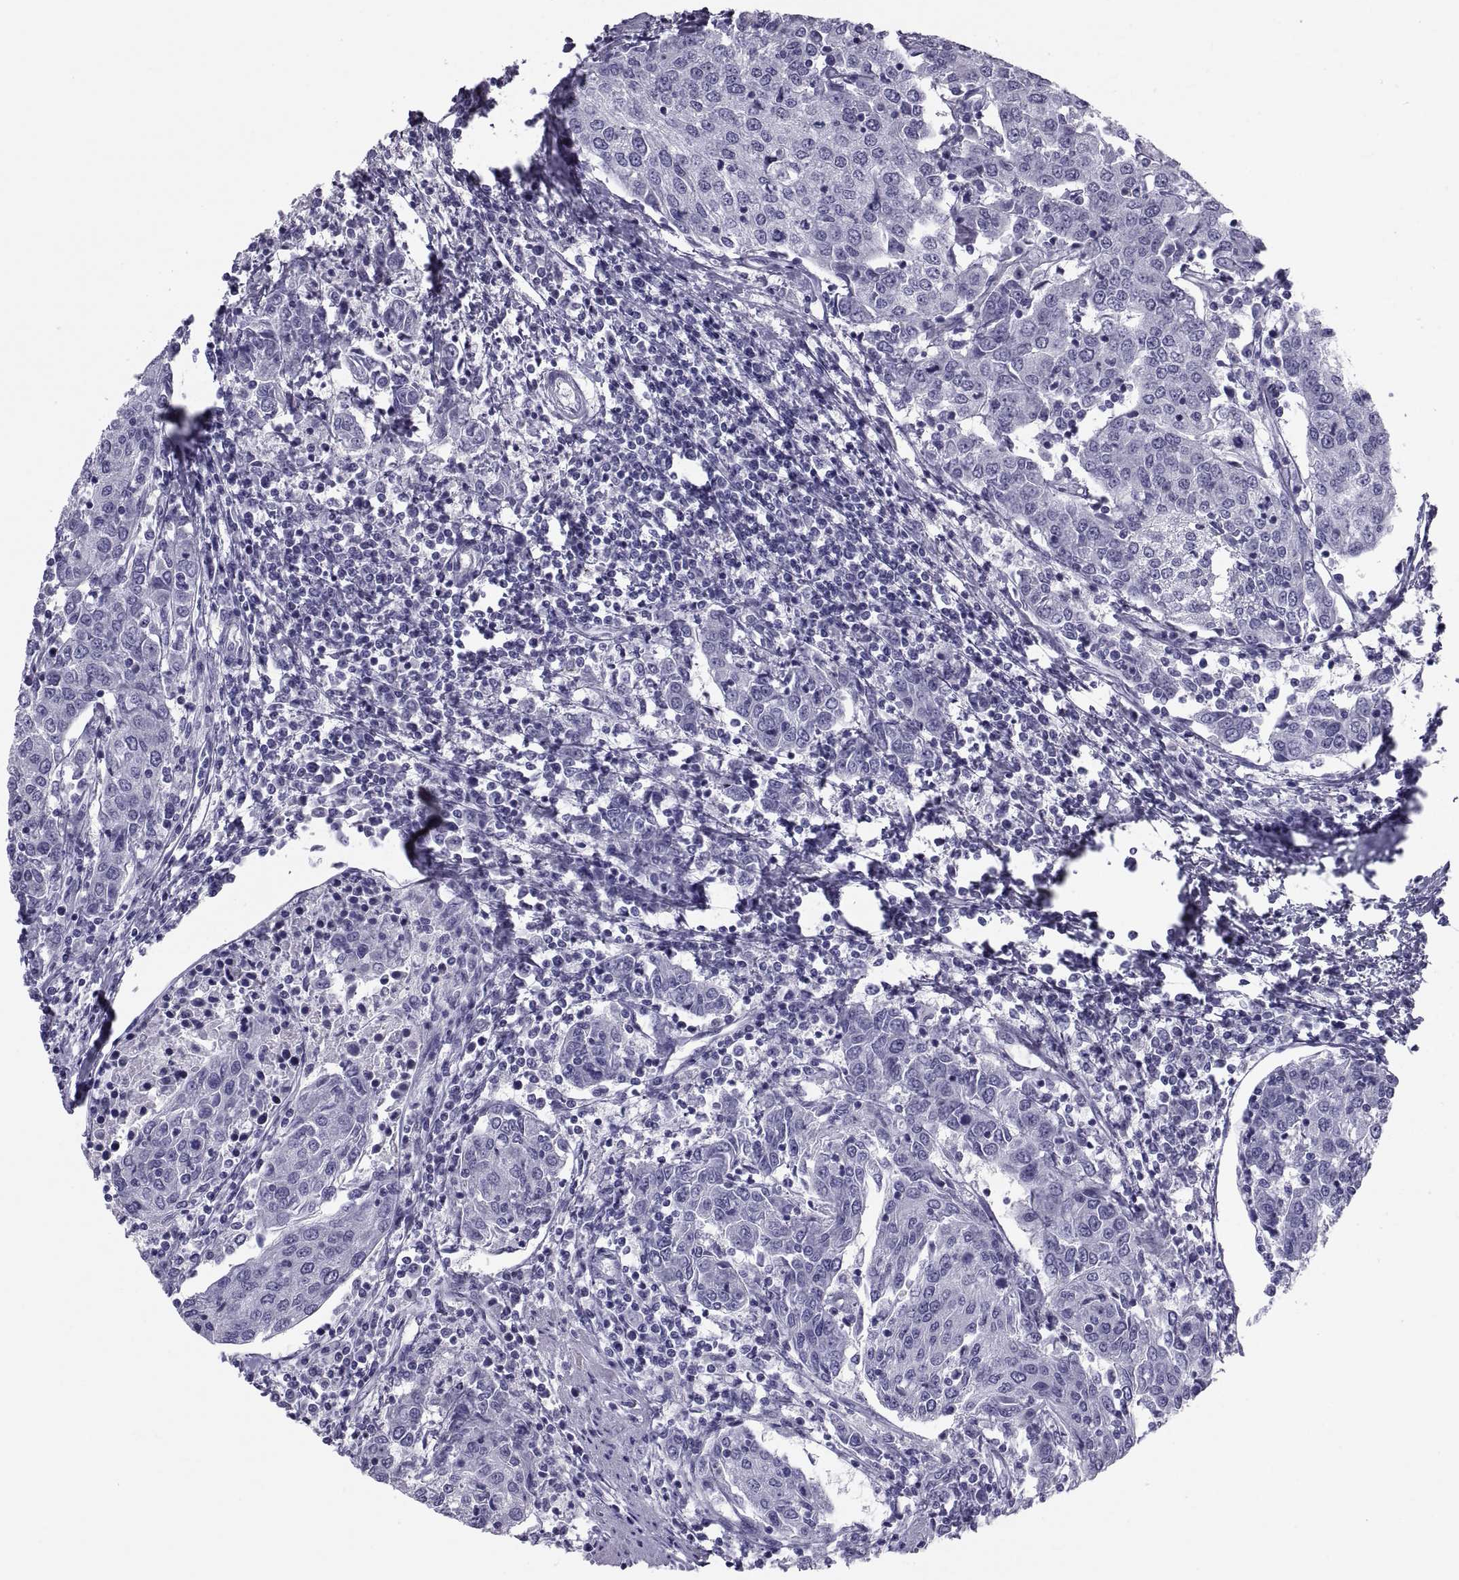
{"staining": {"intensity": "negative", "quantity": "none", "location": "none"}, "tissue": "urothelial cancer", "cell_type": "Tumor cells", "image_type": "cancer", "snomed": [{"axis": "morphology", "description": "Urothelial carcinoma, High grade"}, {"axis": "topography", "description": "Urinary bladder"}], "caption": "Immunohistochemical staining of urothelial carcinoma (high-grade) displays no significant expression in tumor cells.", "gene": "DEFB129", "patient": {"sex": "female", "age": 85}}